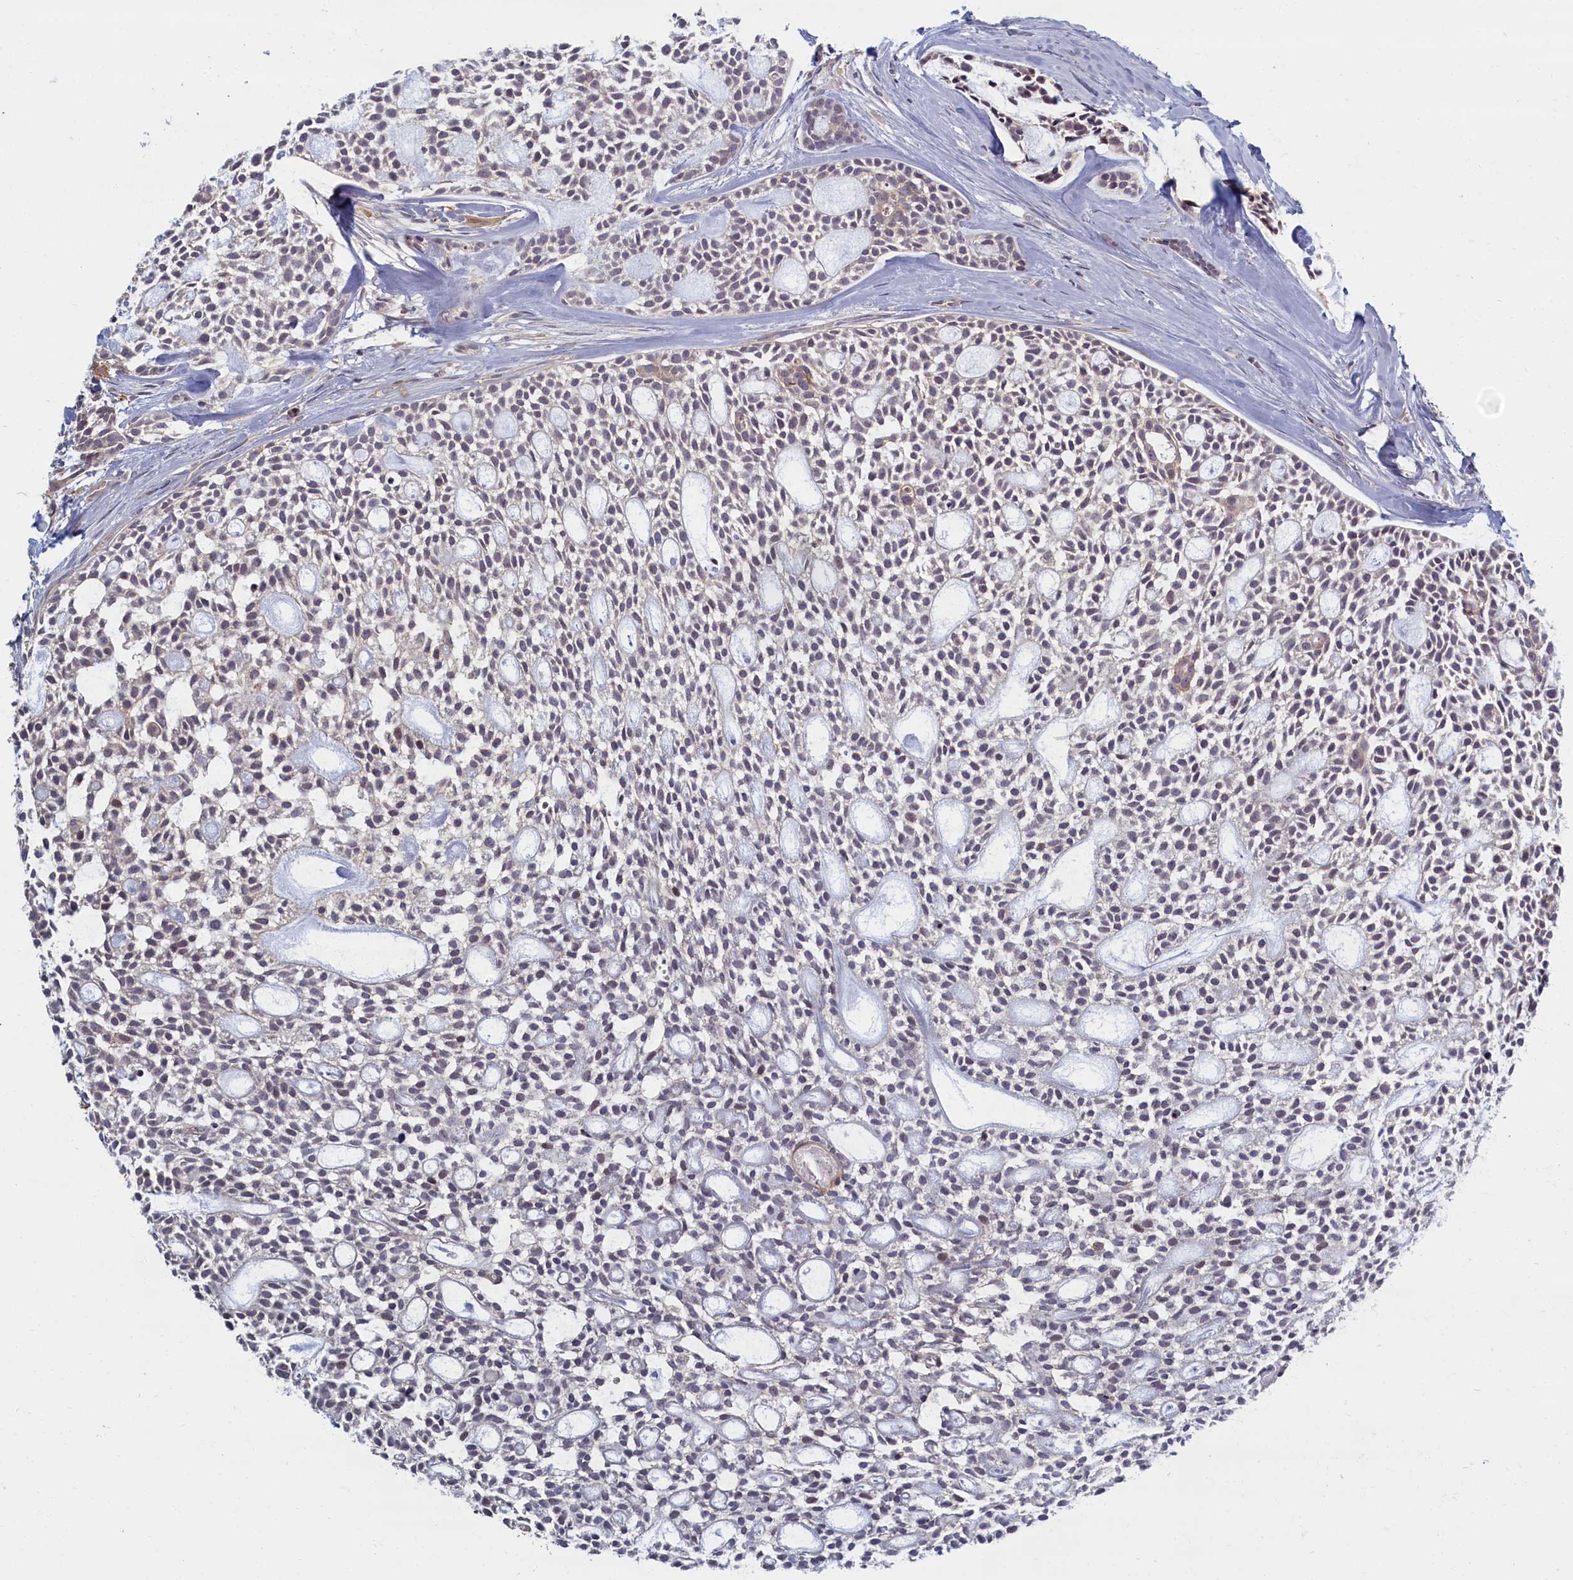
{"staining": {"intensity": "negative", "quantity": "none", "location": "none"}, "tissue": "head and neck cancer", "cell_type": "Tumor cells", "image_type": "cancer", "snomed": [{"axis": "morphology", "description": "Adenocarcinoma, NOS"}, {"axis": "topography", "description": "Subcutis"}, {"axis": "topography", "description": "Head-Neck"}], "caption": "Image shows no significant protein expression in tumor cells of adenocarcinoma (head and neck).", "gene": "TRPM4", "patient": {"sex": "female", "age": 73}}